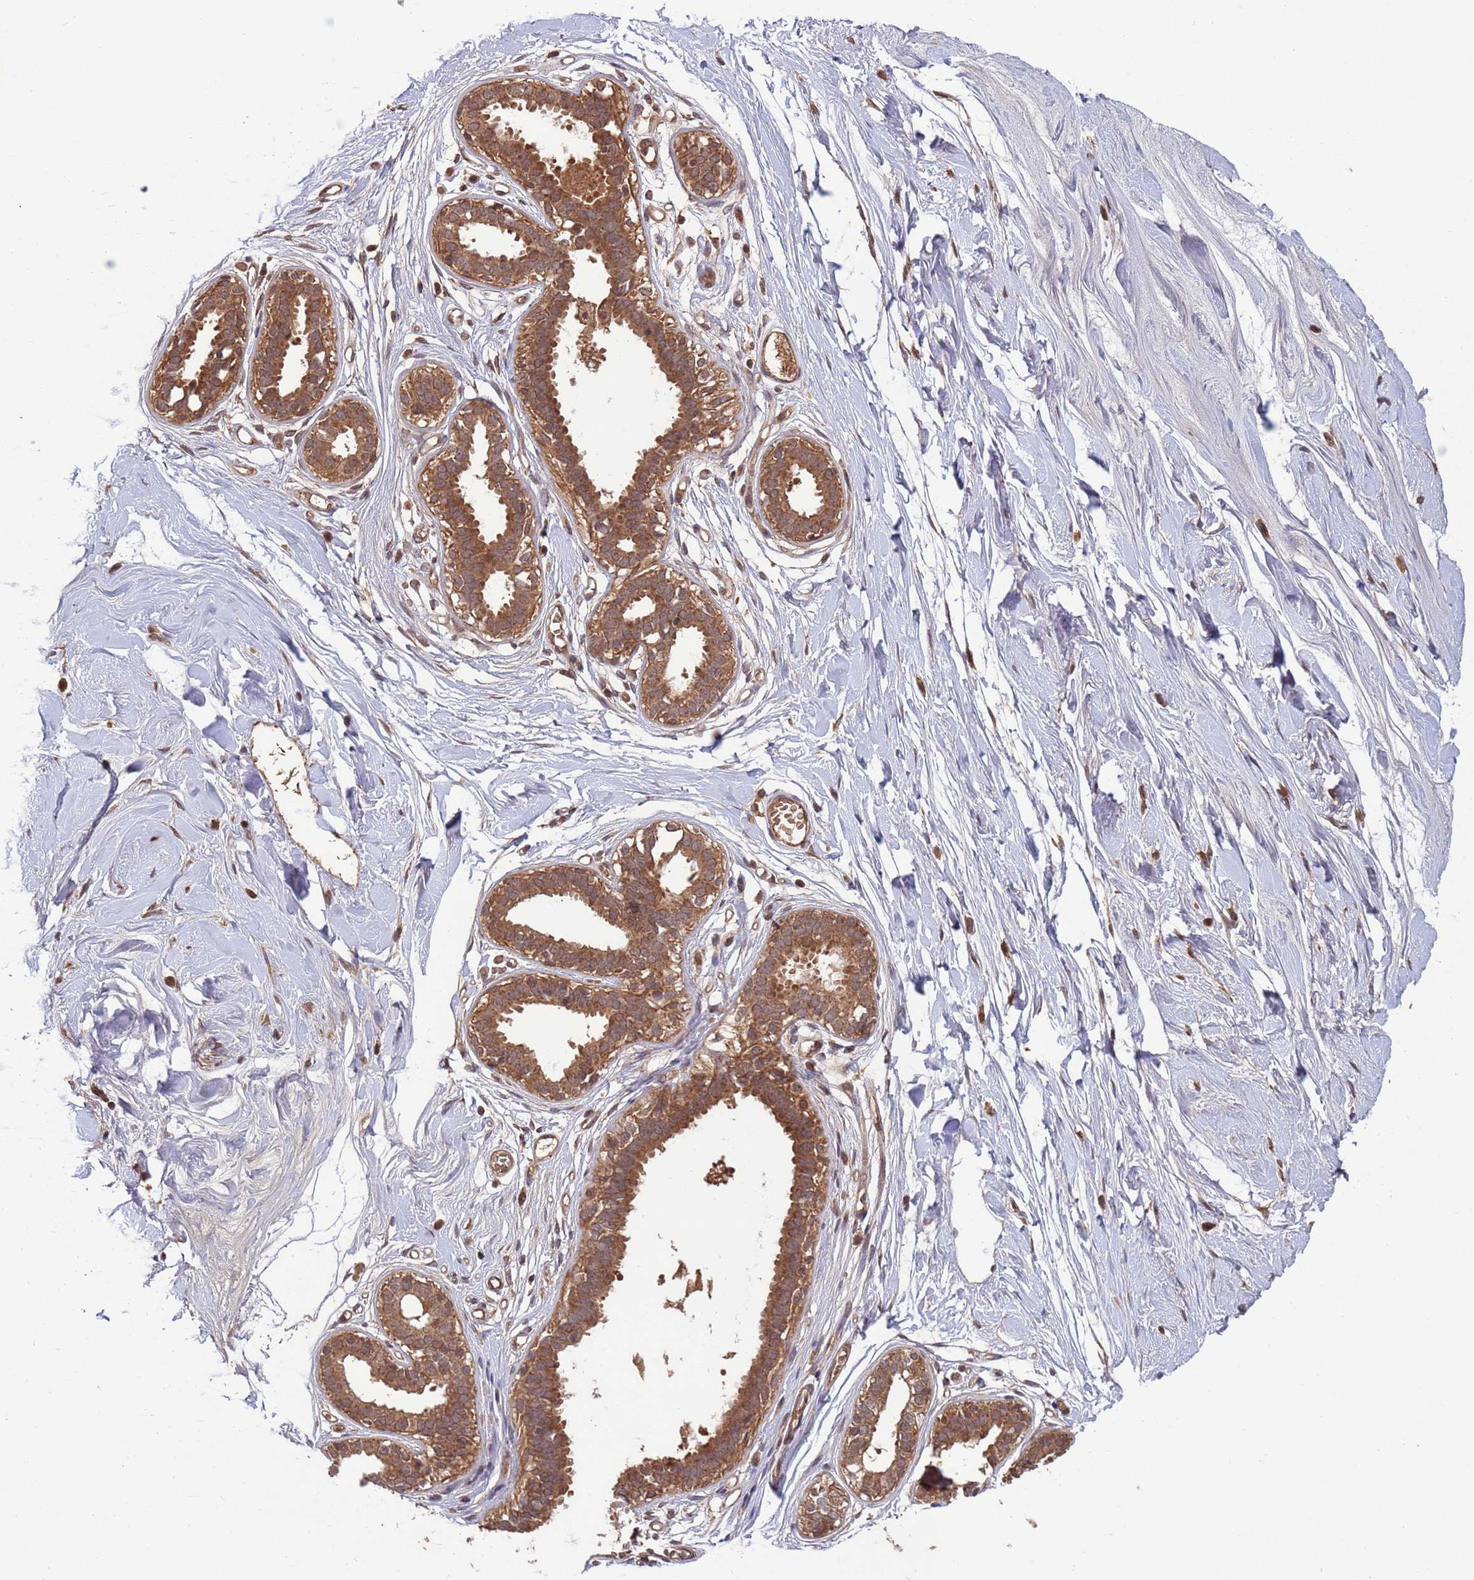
{"staining": {"intensity": "weak", "quantity": "<25%", "location": "cytoplasmic/membranous"}, "tissue": "breast", "cell_type": "Adipocytes", "image_type": "normal", "snomed": [{"axis": "morphology", "description": "Normal tissue, NOS"}, {"axis": "topography", "description": "Breast"}], "caption": "There is no significant positivity in adipocytes of breast. Brightfield microscopy of immunohistochemistry stained with DAB (3,3'-diaminobenzidine) (brown) and hematoxylin (blue), captured at high magnification.", "gene": "ERI1", "patient": {"sex": "female", "age": 45}}